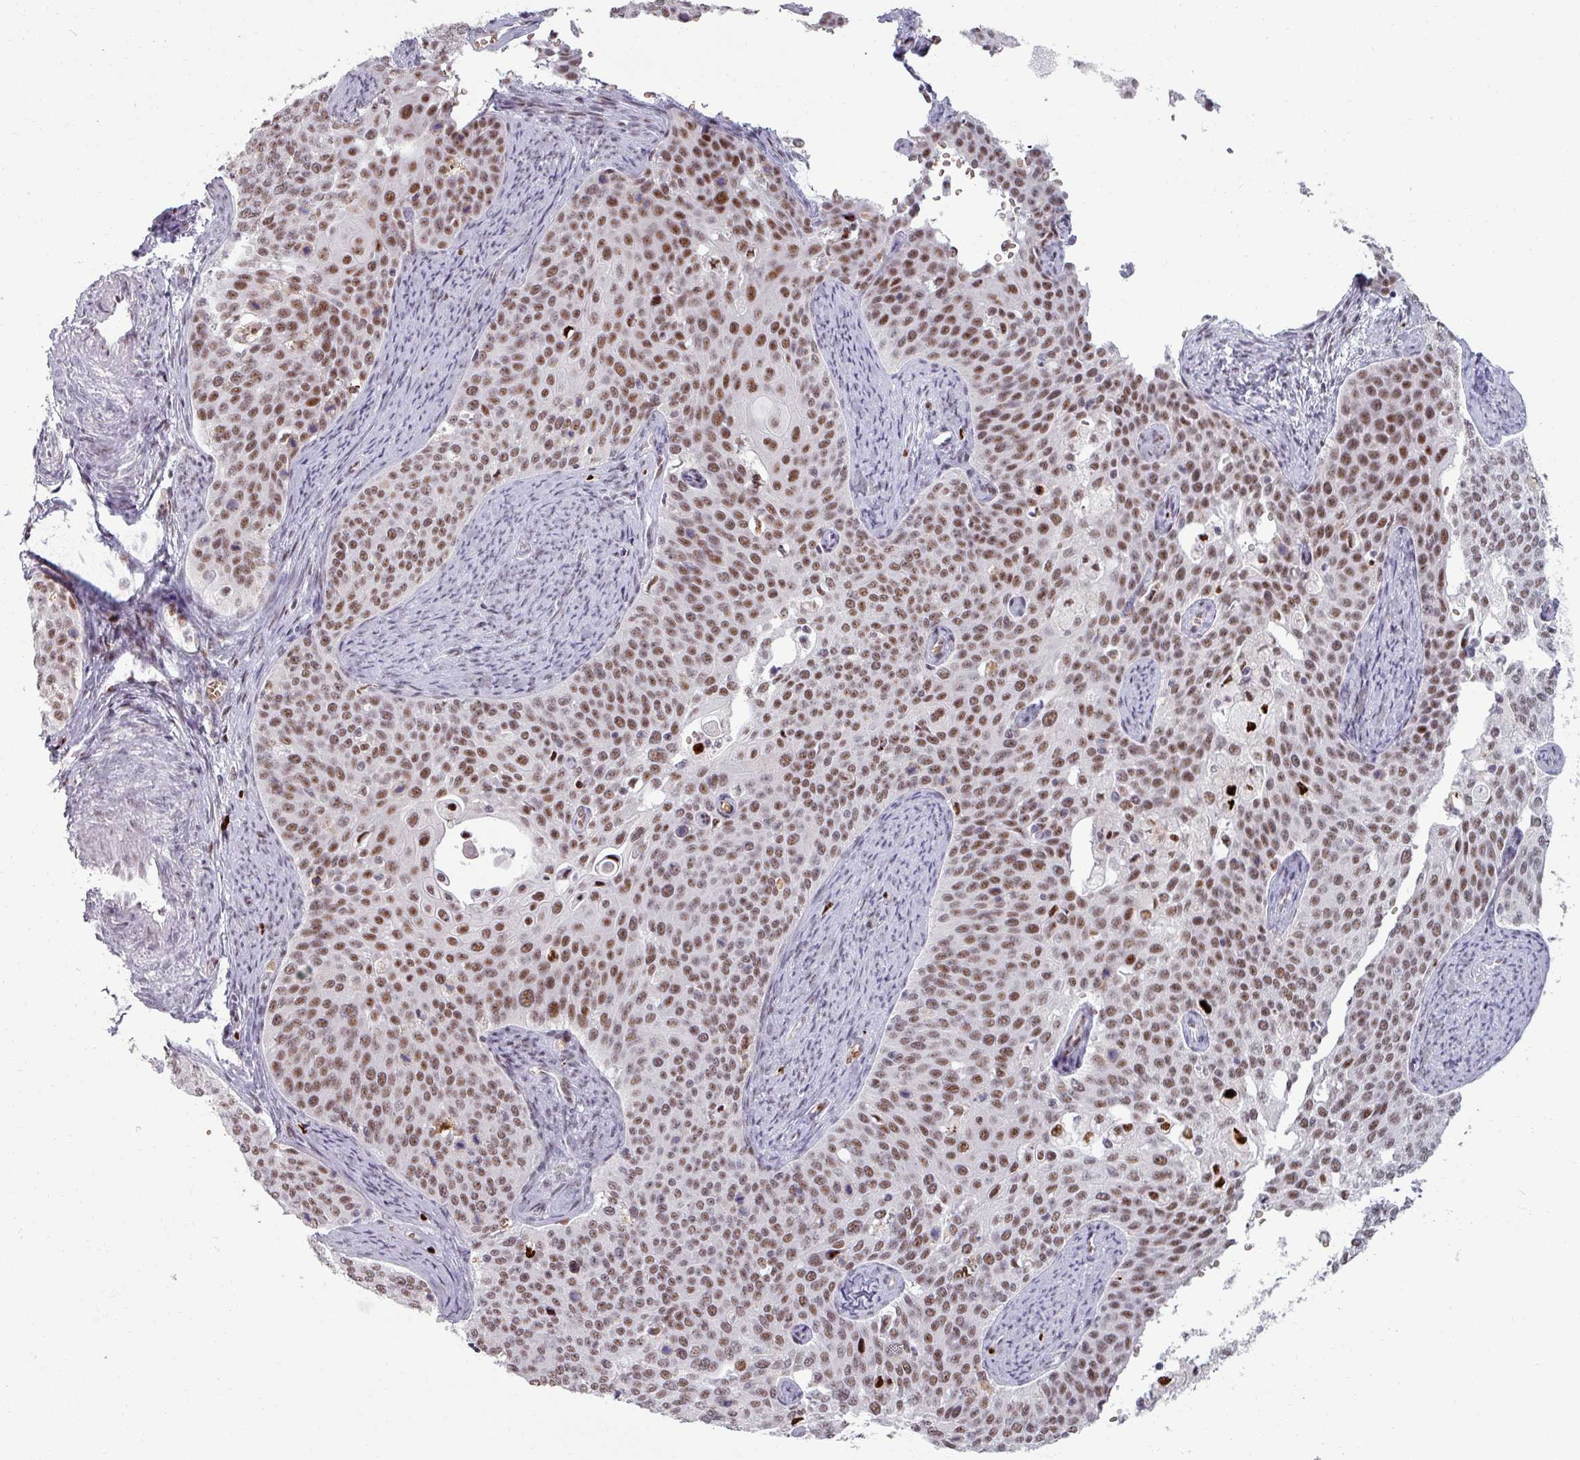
{"staining": {"intensity": "moderate", "quantity": ">75%", "location": "nuclear"}, "tissue": "cervical cancer", "cell_type": "Tumor cells", "image_type": "cancer", "snomed": [{"axis": "morphology", "description": "Squamous cell carcinoma, NOS"}, {"axis": "topography", "description": "Cervix"}], "caption": "Cervical cancer stained with IHC displays moderate nuclear staining in approximately >75% of tumor cells. (DAB = brown stain, brightfield microscopy at high magnification).", "gene": "NCOR1", "patient": {"sex": "female", "age": 44}}